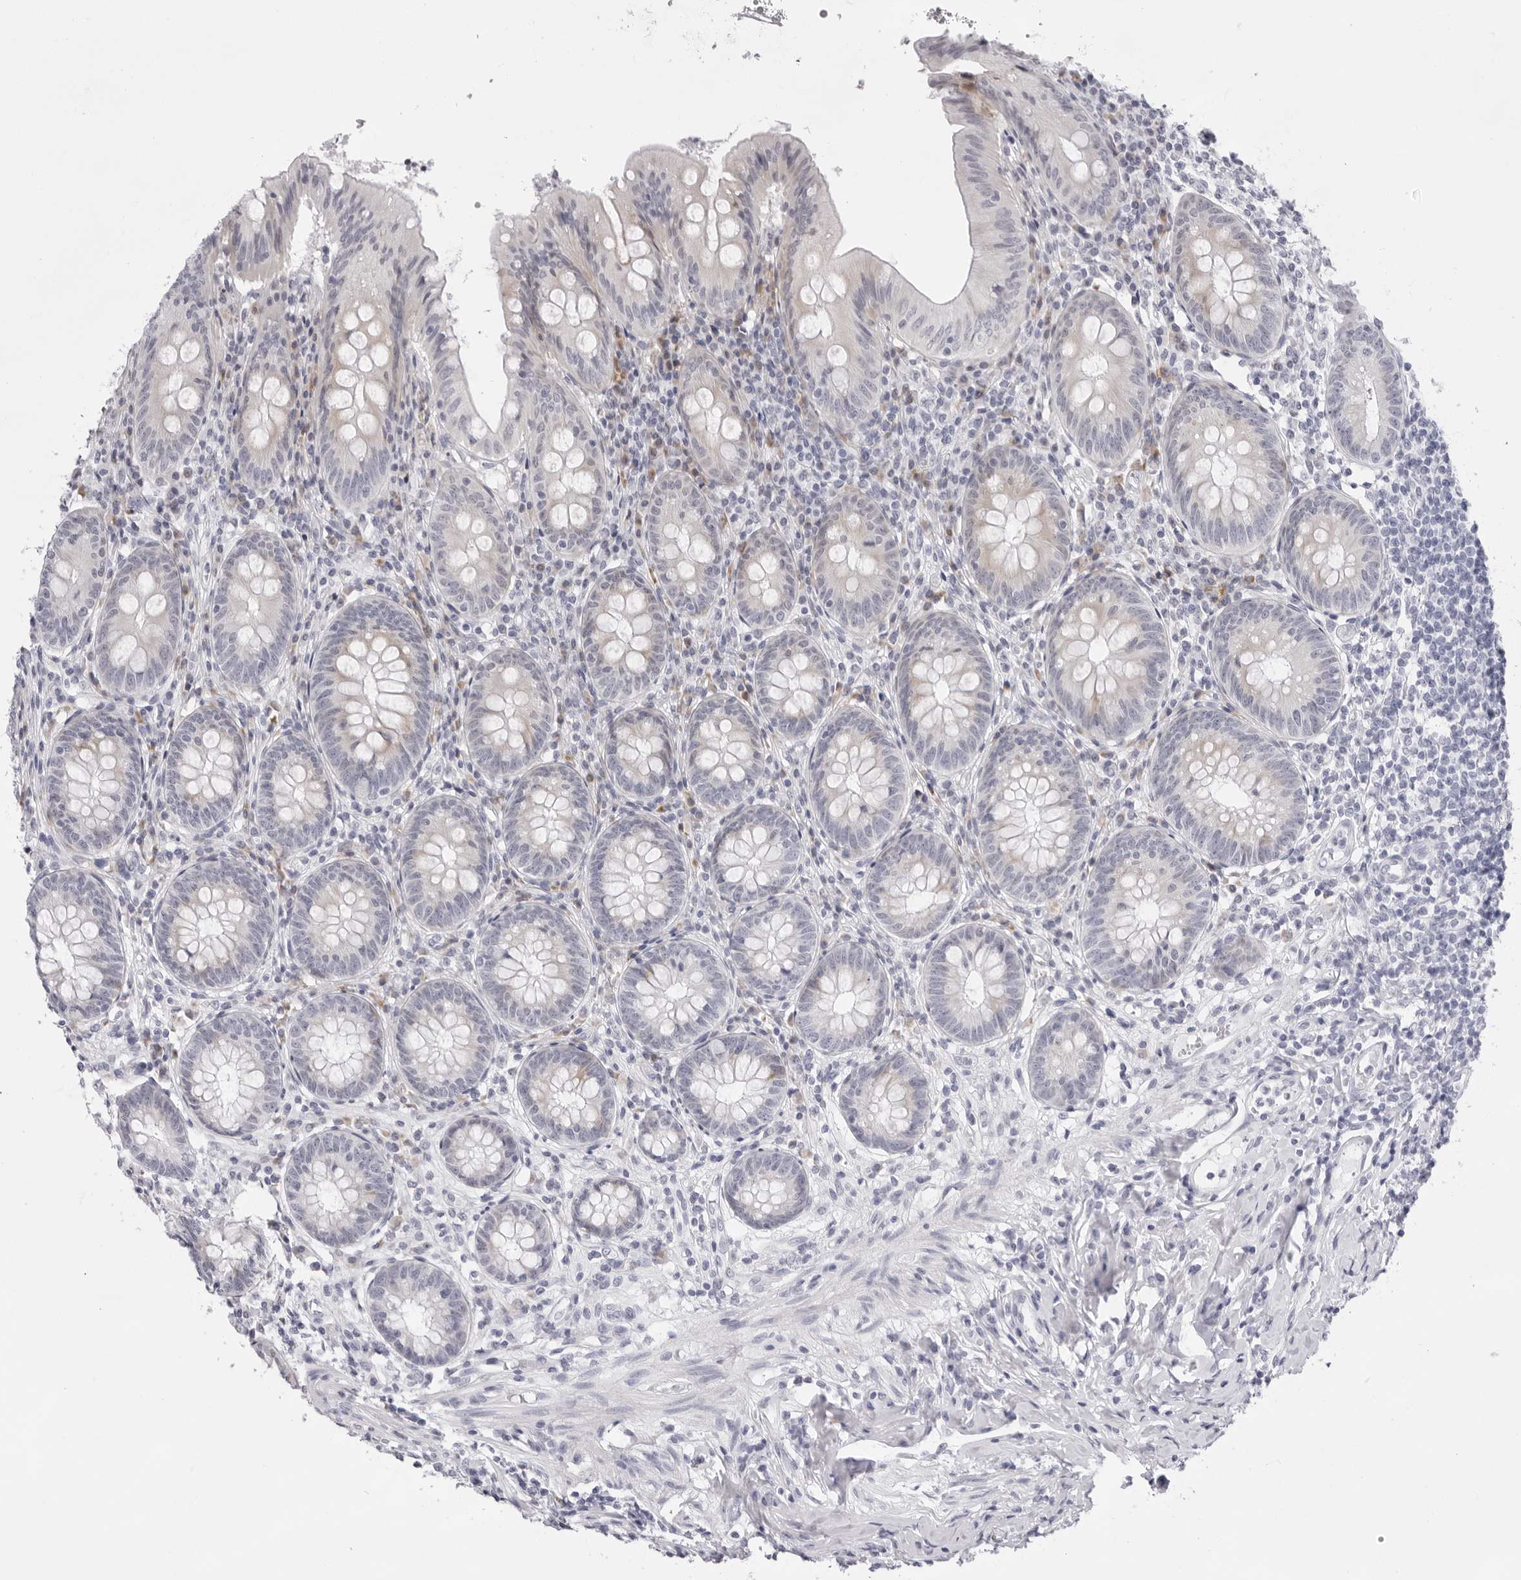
{"staining": {"intensity": "negative", "quantity": "none", "location": "none"}, "tissue": "appendix", "cell_type": "Glandular cells", "image_type": "normal", "snomed": [{"axis": "morphology", "description": "Normal tissue, NOS"}, {"axis": "topography", "description": "Appendix"}], "caption": "Immunohistochemistry (IHC) photomicrograph of benign human appendix stained for a protein (brown), which exhibits no positivity in glandular cells. Brightfield microscopy of immunohistochemistry (IHC) stained with DAB (brown) and hematoxylin (blue), captured at high magnification.", "gene": "SMIM2", "patient": {"sex": "female", "age": 54}}